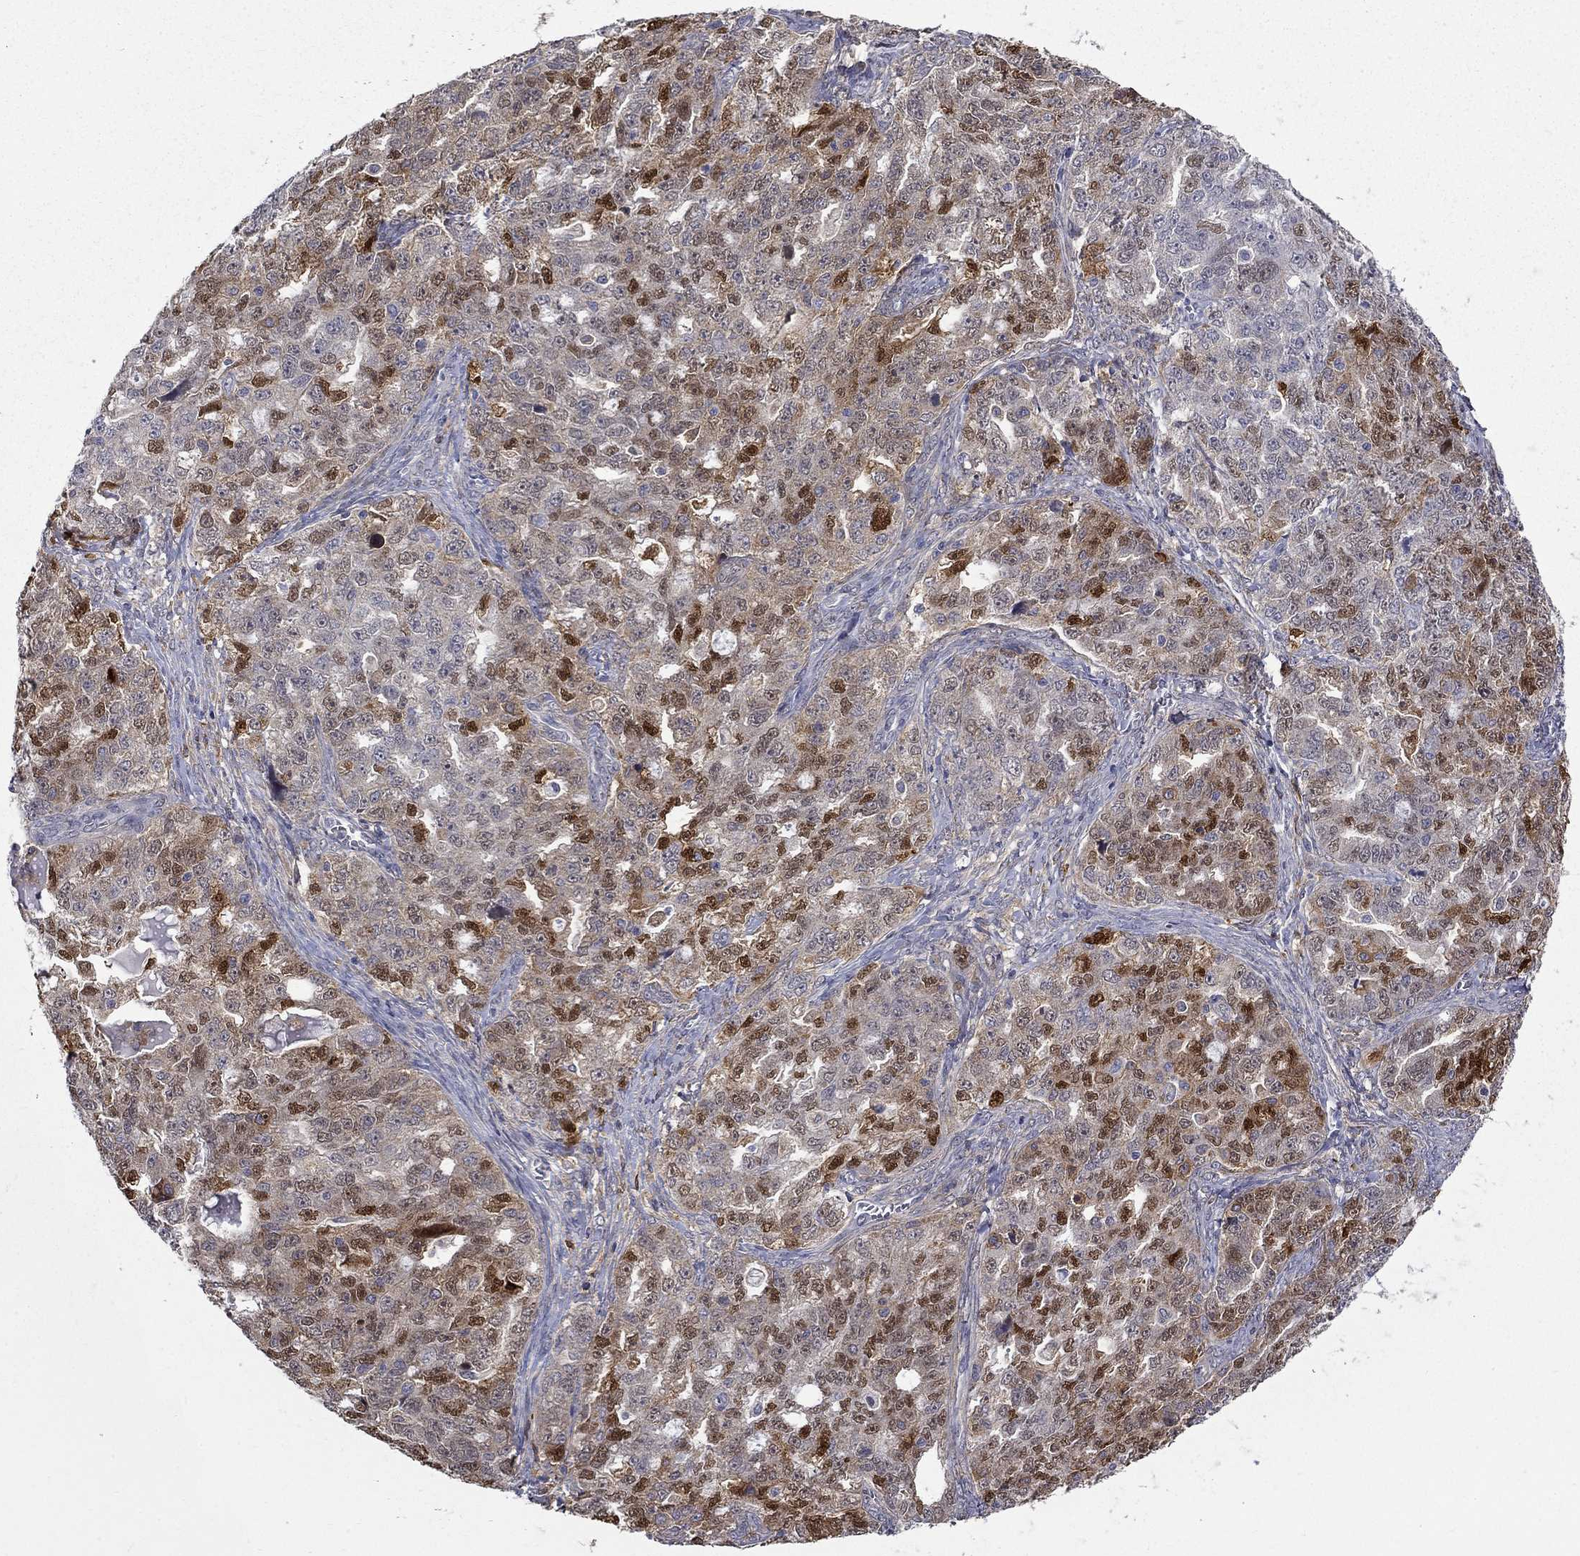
{"staining": {"intensity": "strong", "quantity": "<25%", "location": "cytoplasmic/membranous,nuclear"}, "tissue": "ovarian cancer", "cell_type": "Tumor cells", "image_type": "cancer", "snomed": [{"axis": "morphology", "description": "Cystadenocarcinoma, serous, NOS"}, {"axis": "topography", "description": "Ovary"}], "caption": "Protein staining shows strong cytoplasmic/membranous and nuclear expression in about <25% of tumor cells in serous cystadenocarcinoma (ovarian).", "gene": "PCBP3", "patient": {"sex": "female", "age": 51}}